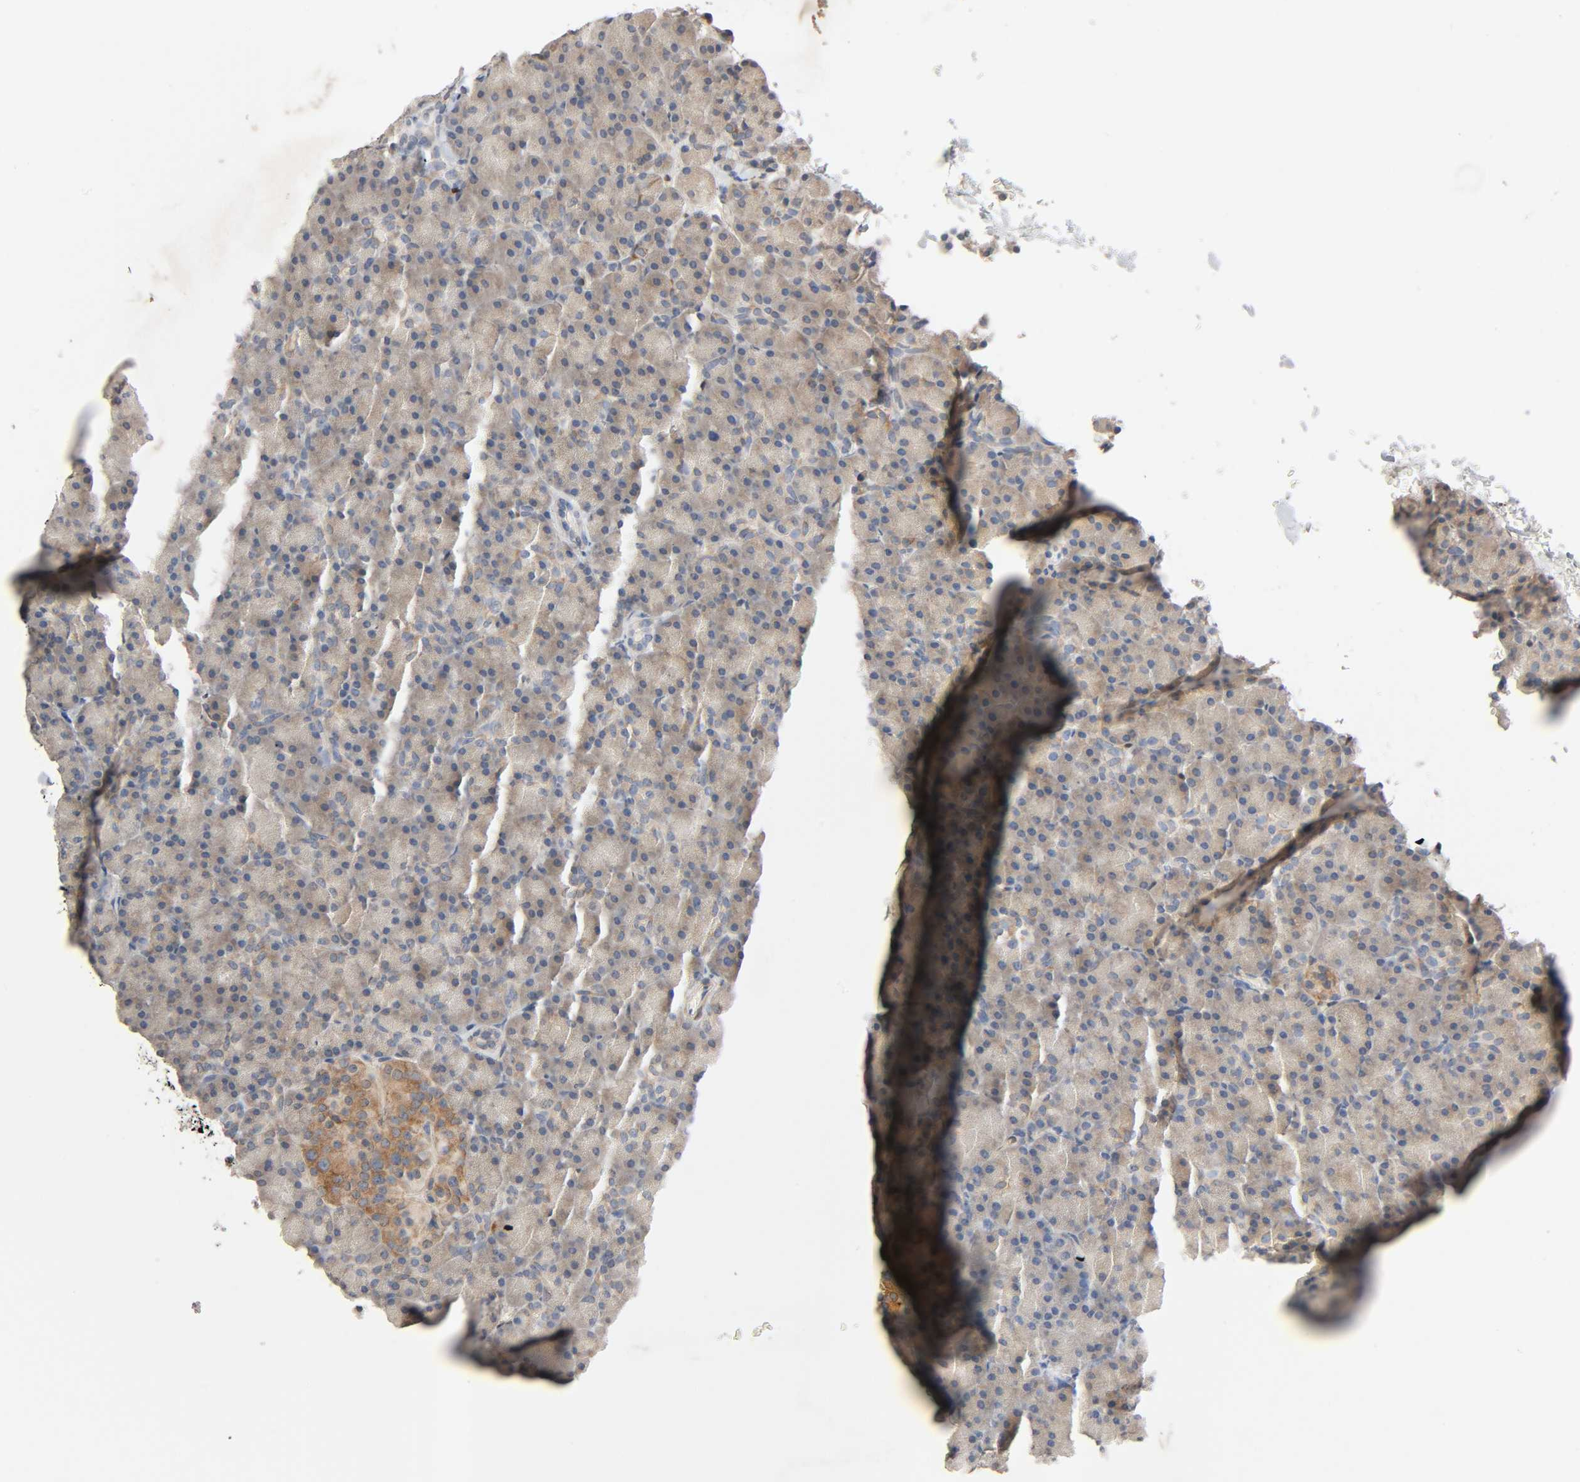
{"staining": {"intensity": "weak", "quantity": ">75%", "location": "cytoplasmic/membranous"}, "tissue": "pancreas", "cell_type": "Exocrine glandular cells", "image_type": "normal", "snomed": [{"axis": "morphology", "description": "Normal tissue, NOS"}, {"axis": "topography", "description": "Pancreas"}], "caption": "This image exhibits immunohistochemistry (IHC) staining of benign human pancreas, with low weak cytoplasmic/membranous positivity in about >75% of exocrine glandular cells.", "gene": "PTK2", "patient": {"sex": "female", "age": 43}}